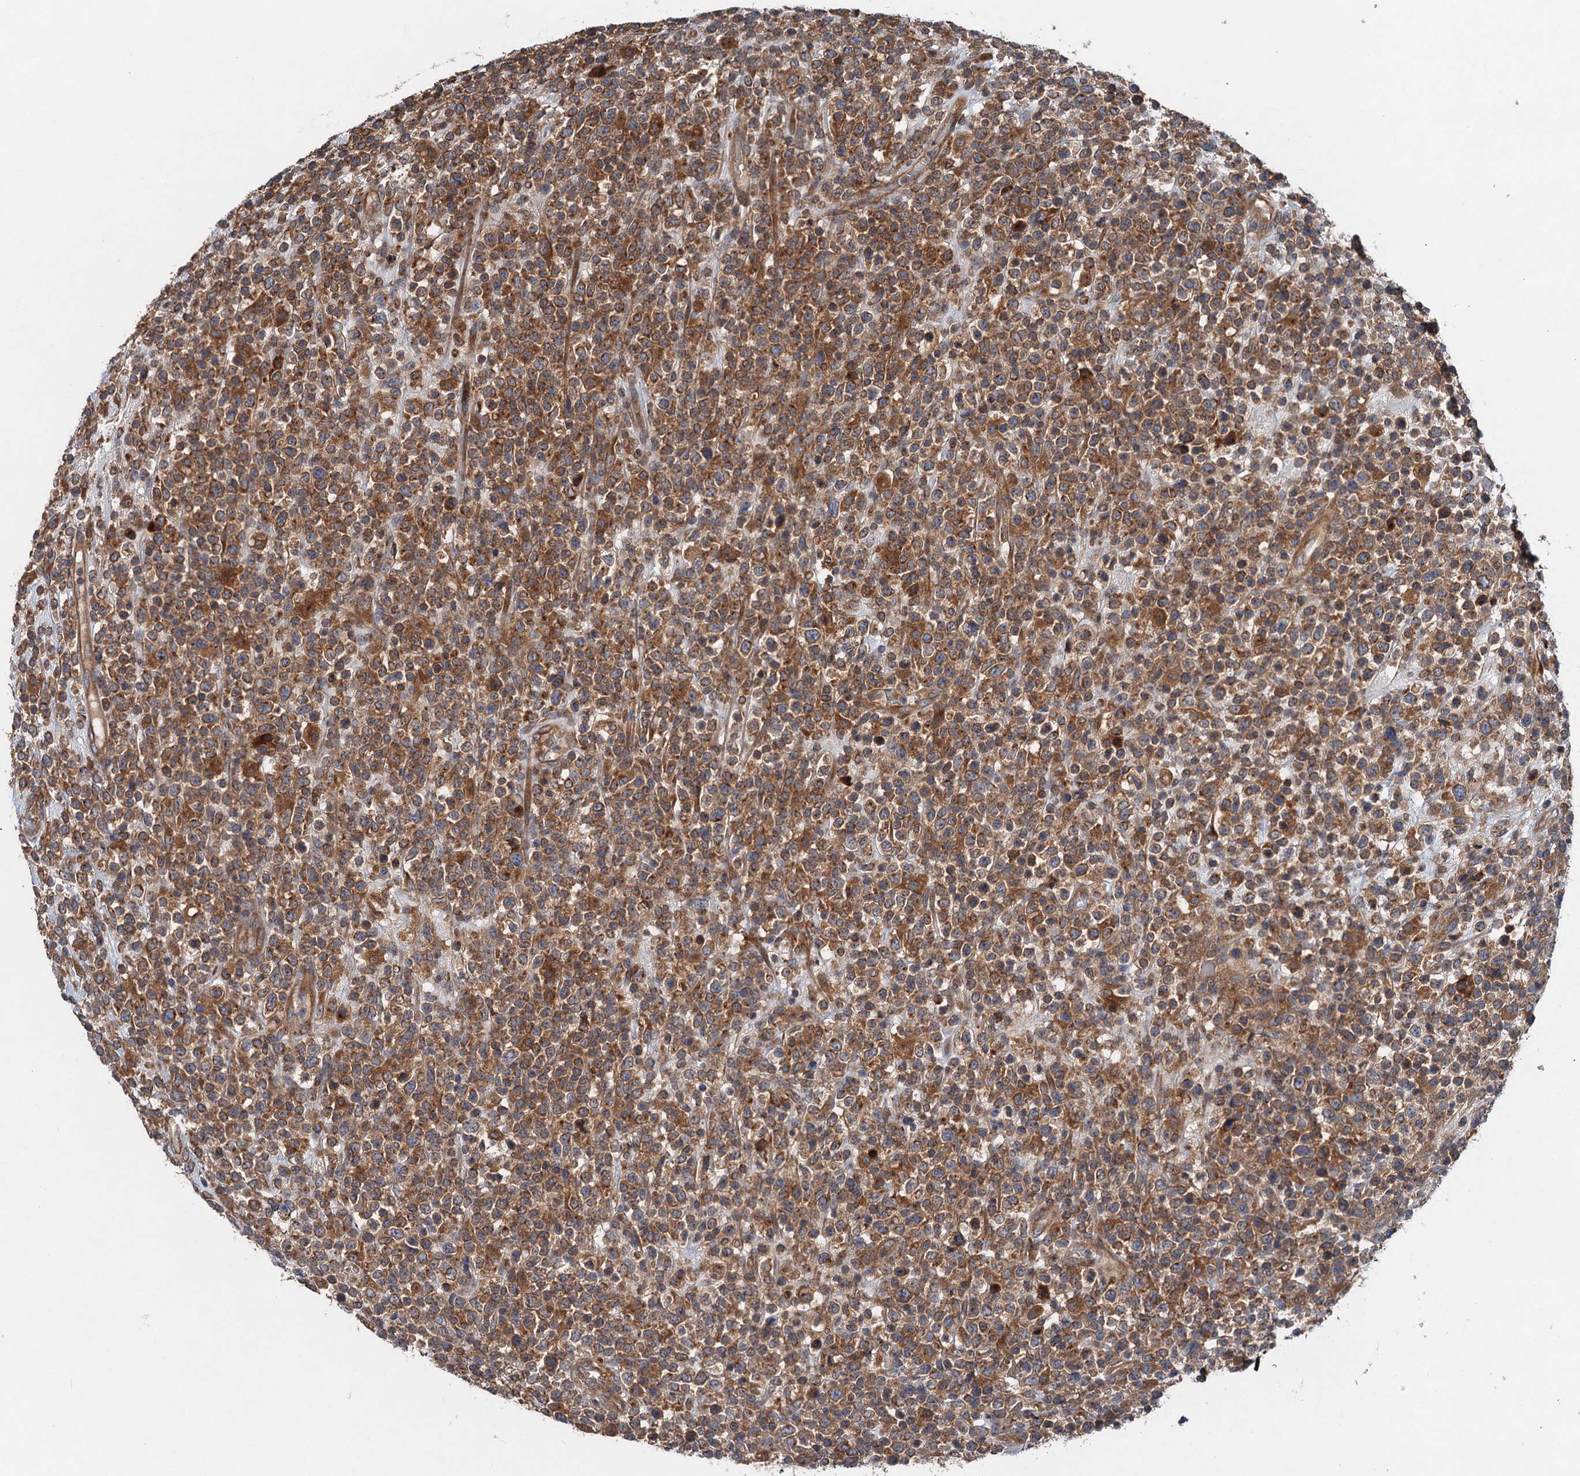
{"staining": {"intensity": "moderate", "quantity": ">75%", "location": "cytoplasmic/membranous"}, "tissue": "lymphoma", "cell_type": "Tumor cells", "image_type": "cancer", "snomed": [{"axis": "morphology", "description": "Malignant lymphoma, non-Hodgkin's type, High grade"}, {"axis": "topography", "description": "Colon"}], "caption": "A medium amount of moderate cytoplasmic/membranous positivity is seen in about >75% of tumor cells in malignant lymphoma, non-Hodgkin's type (high-grade) tissue. The staining was performed using DAB, with brown indicating positive protein expression. Nuclei are stained blue with hematoxylin.", "gene": "COG3", "patient": {"sex": "female", "age": 53}}